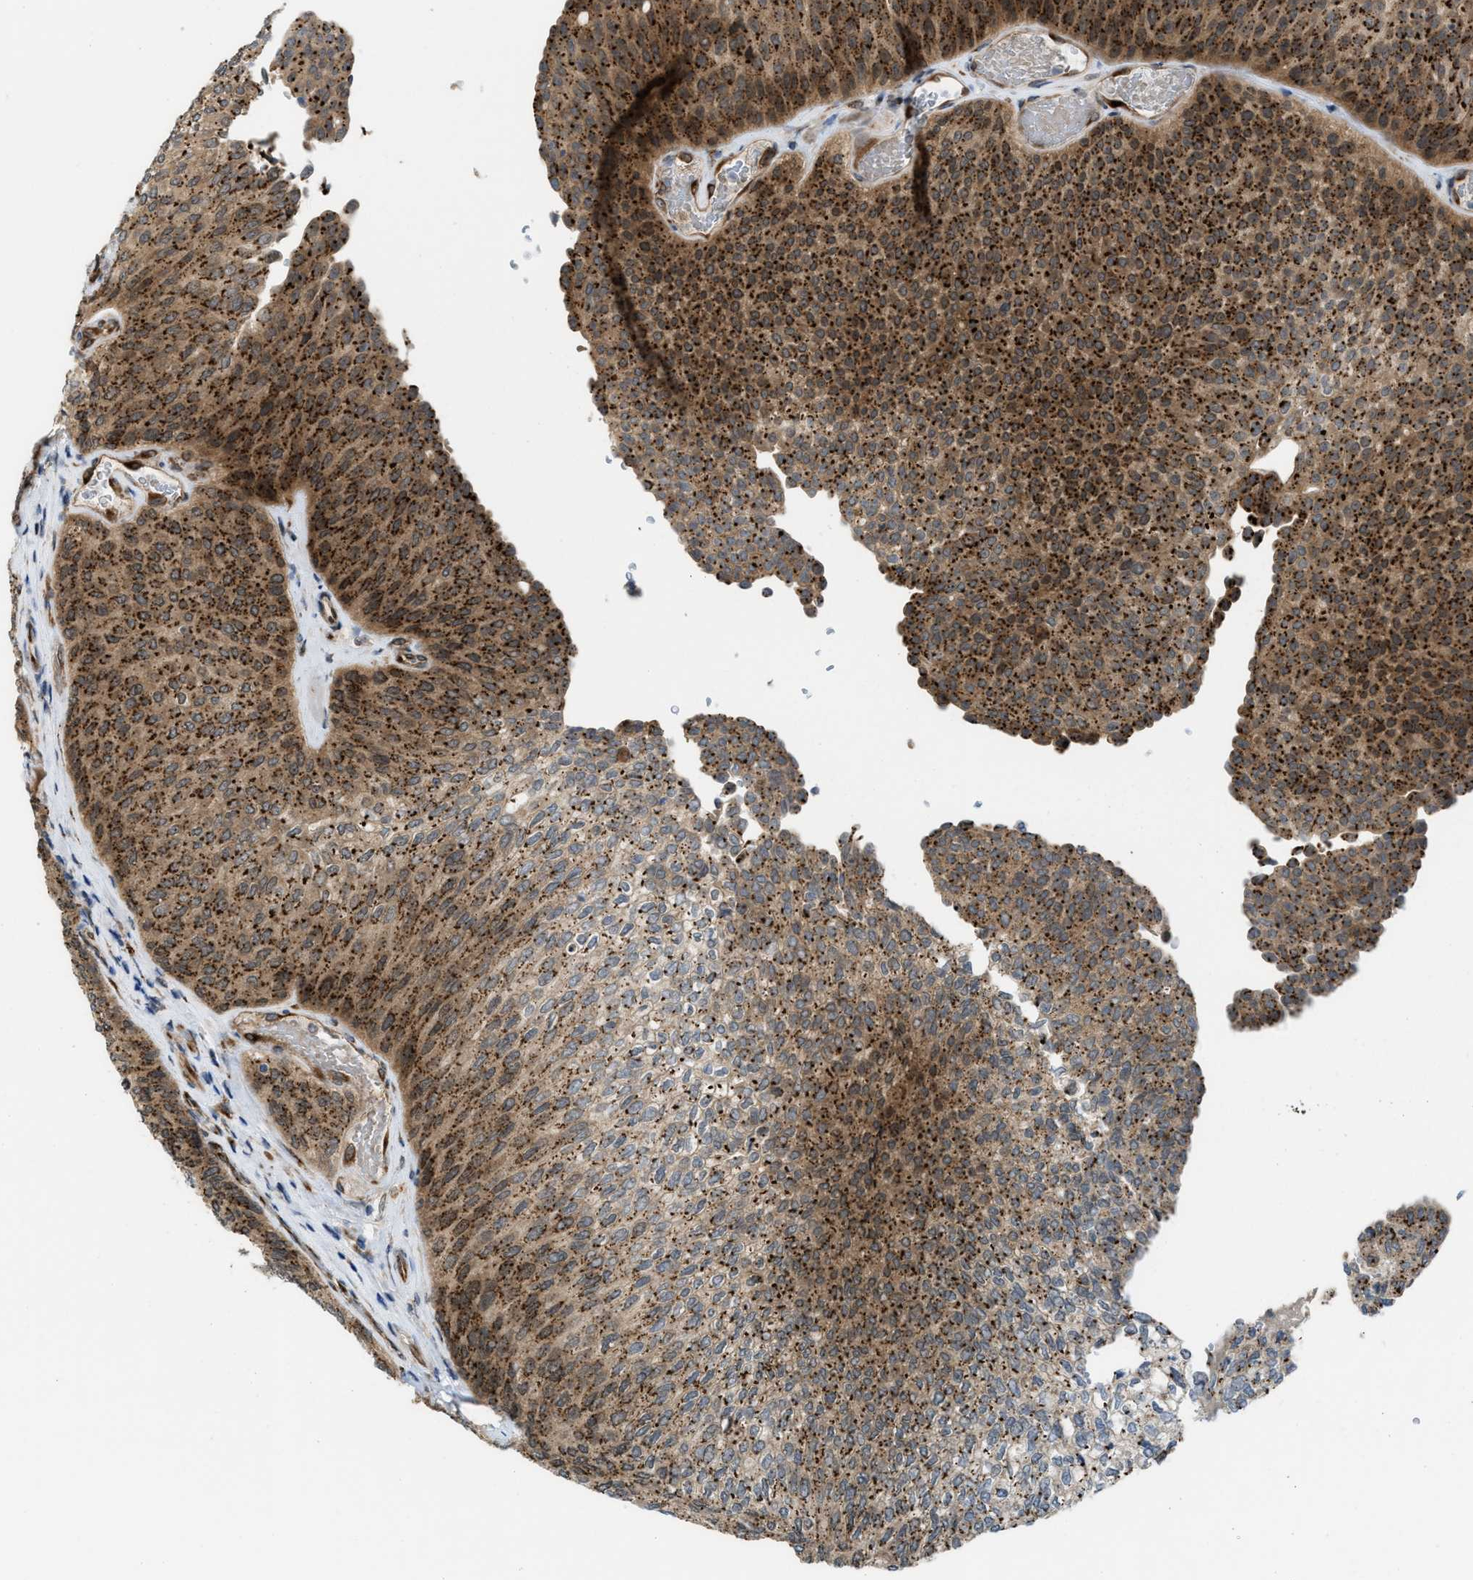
{"staining": {"intensity": "moderate", "quantity": ">75%", "location": "cytoplasmic/membranous"}, "tissue": "urothelial cancer", "cell_type": "Tumor cells", "image_type": "cancer", "snomed": [{"axis": "morphology", "description": "Urothelial carcinoma, Low grade"}, {"axis": "topography", "description": "Urinary bladder"}], "caption": "Protein staining of urothelial carcinoma (low-grade) tissue displays moderate cytoplasmic/membranous expression in approximately >75% of tumor cells.", "gene": "SLC38A10", "patient": {"sex": "female", "age": 79}}